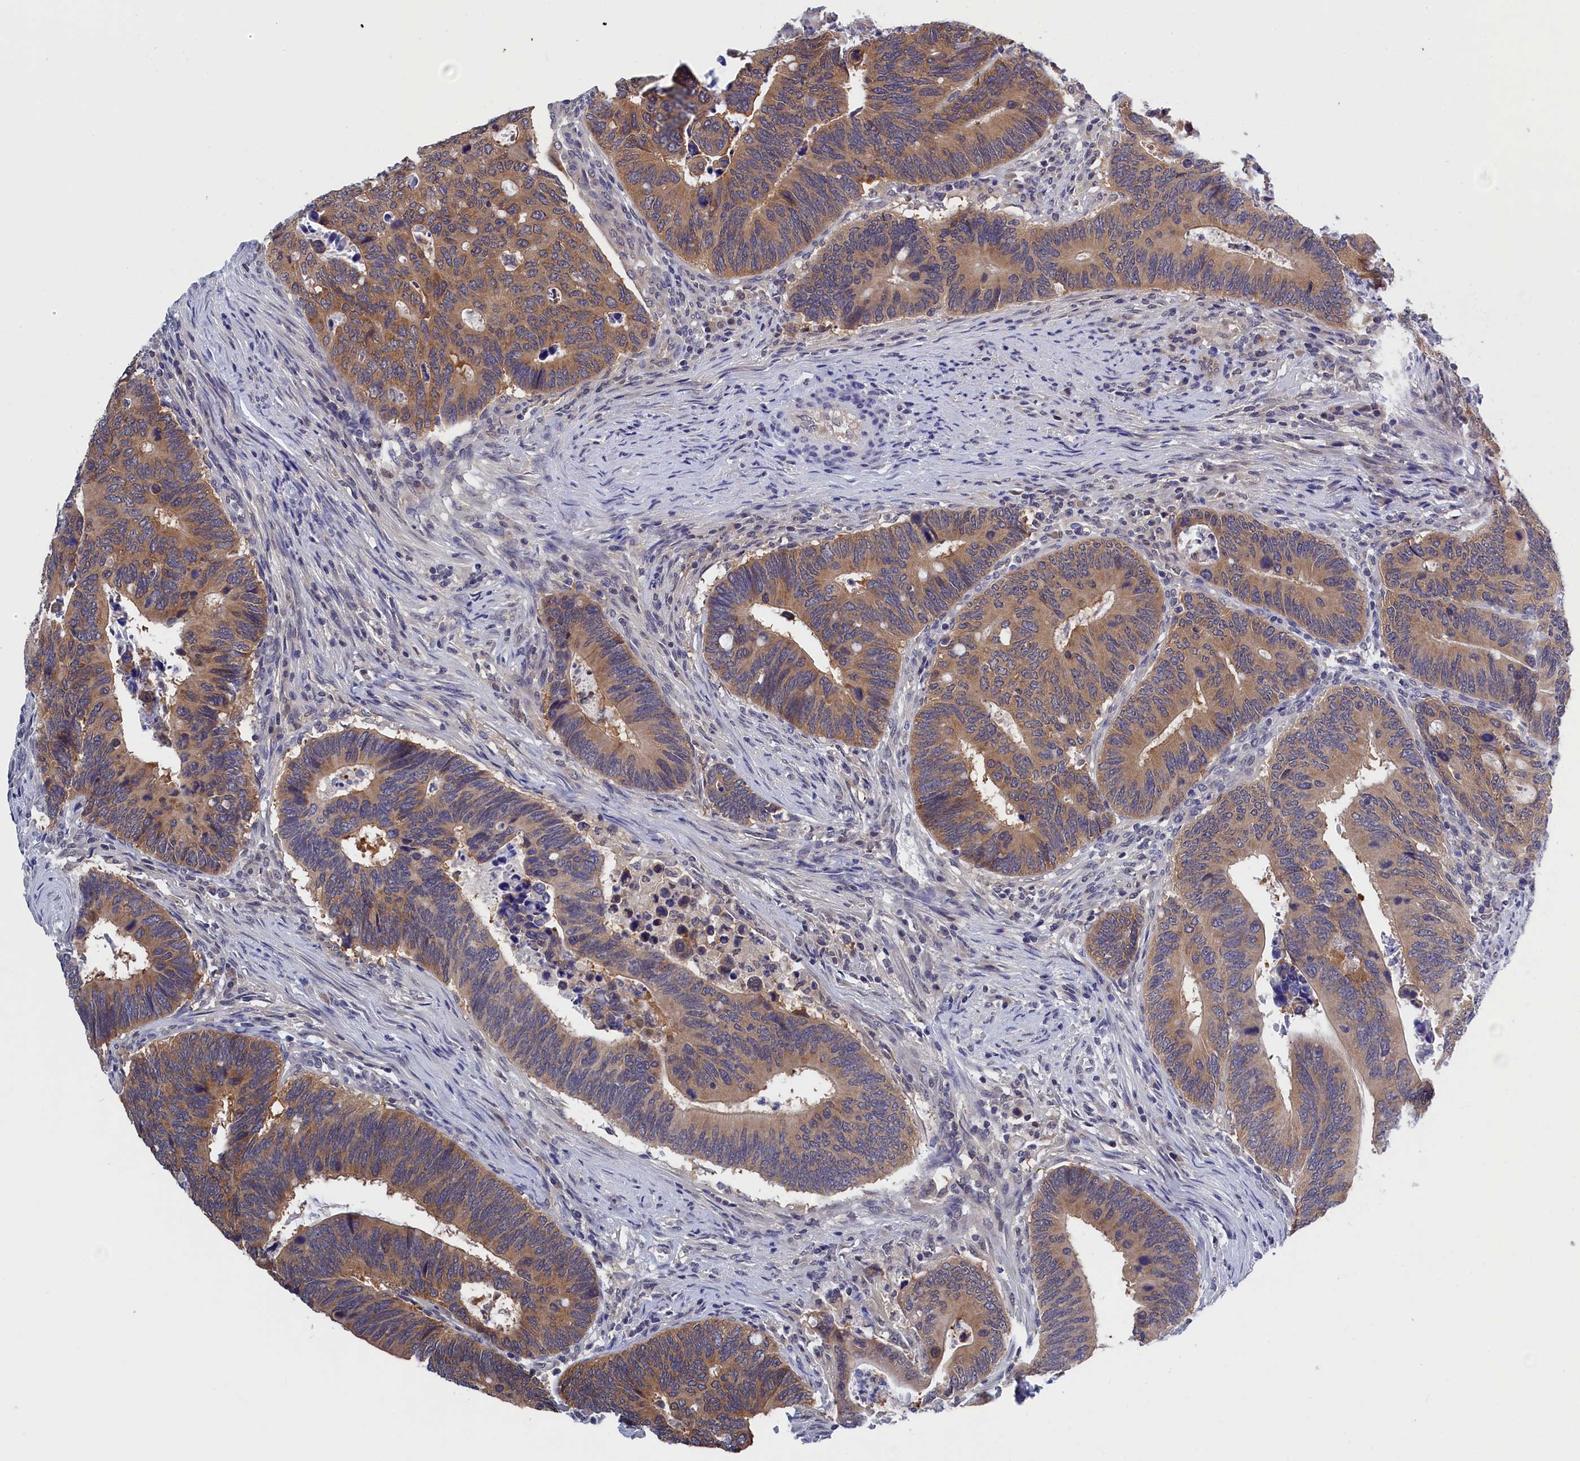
{"staining": {"intensity": "moderate", "quantity": ">75%", "location": "cytoplasmic/membranous"}, "tissue": "colorectal cancer", "cell_type": "Tumor cells", "image_type": "cancer", "snomed": [{"axis": "morphology", "description": "Adenocarcinoma, NOS"}, {"axis": "topography", "description": "Colon"}], "caption": "Immunohistochemical staining of colorectal adenocarcinoma shows medium levels of moderate cytoplasmic/membranous protein staining in about >75% of tumor cells.", "gene": "PGP", "patient": {"sex": "male", "age": 87}}